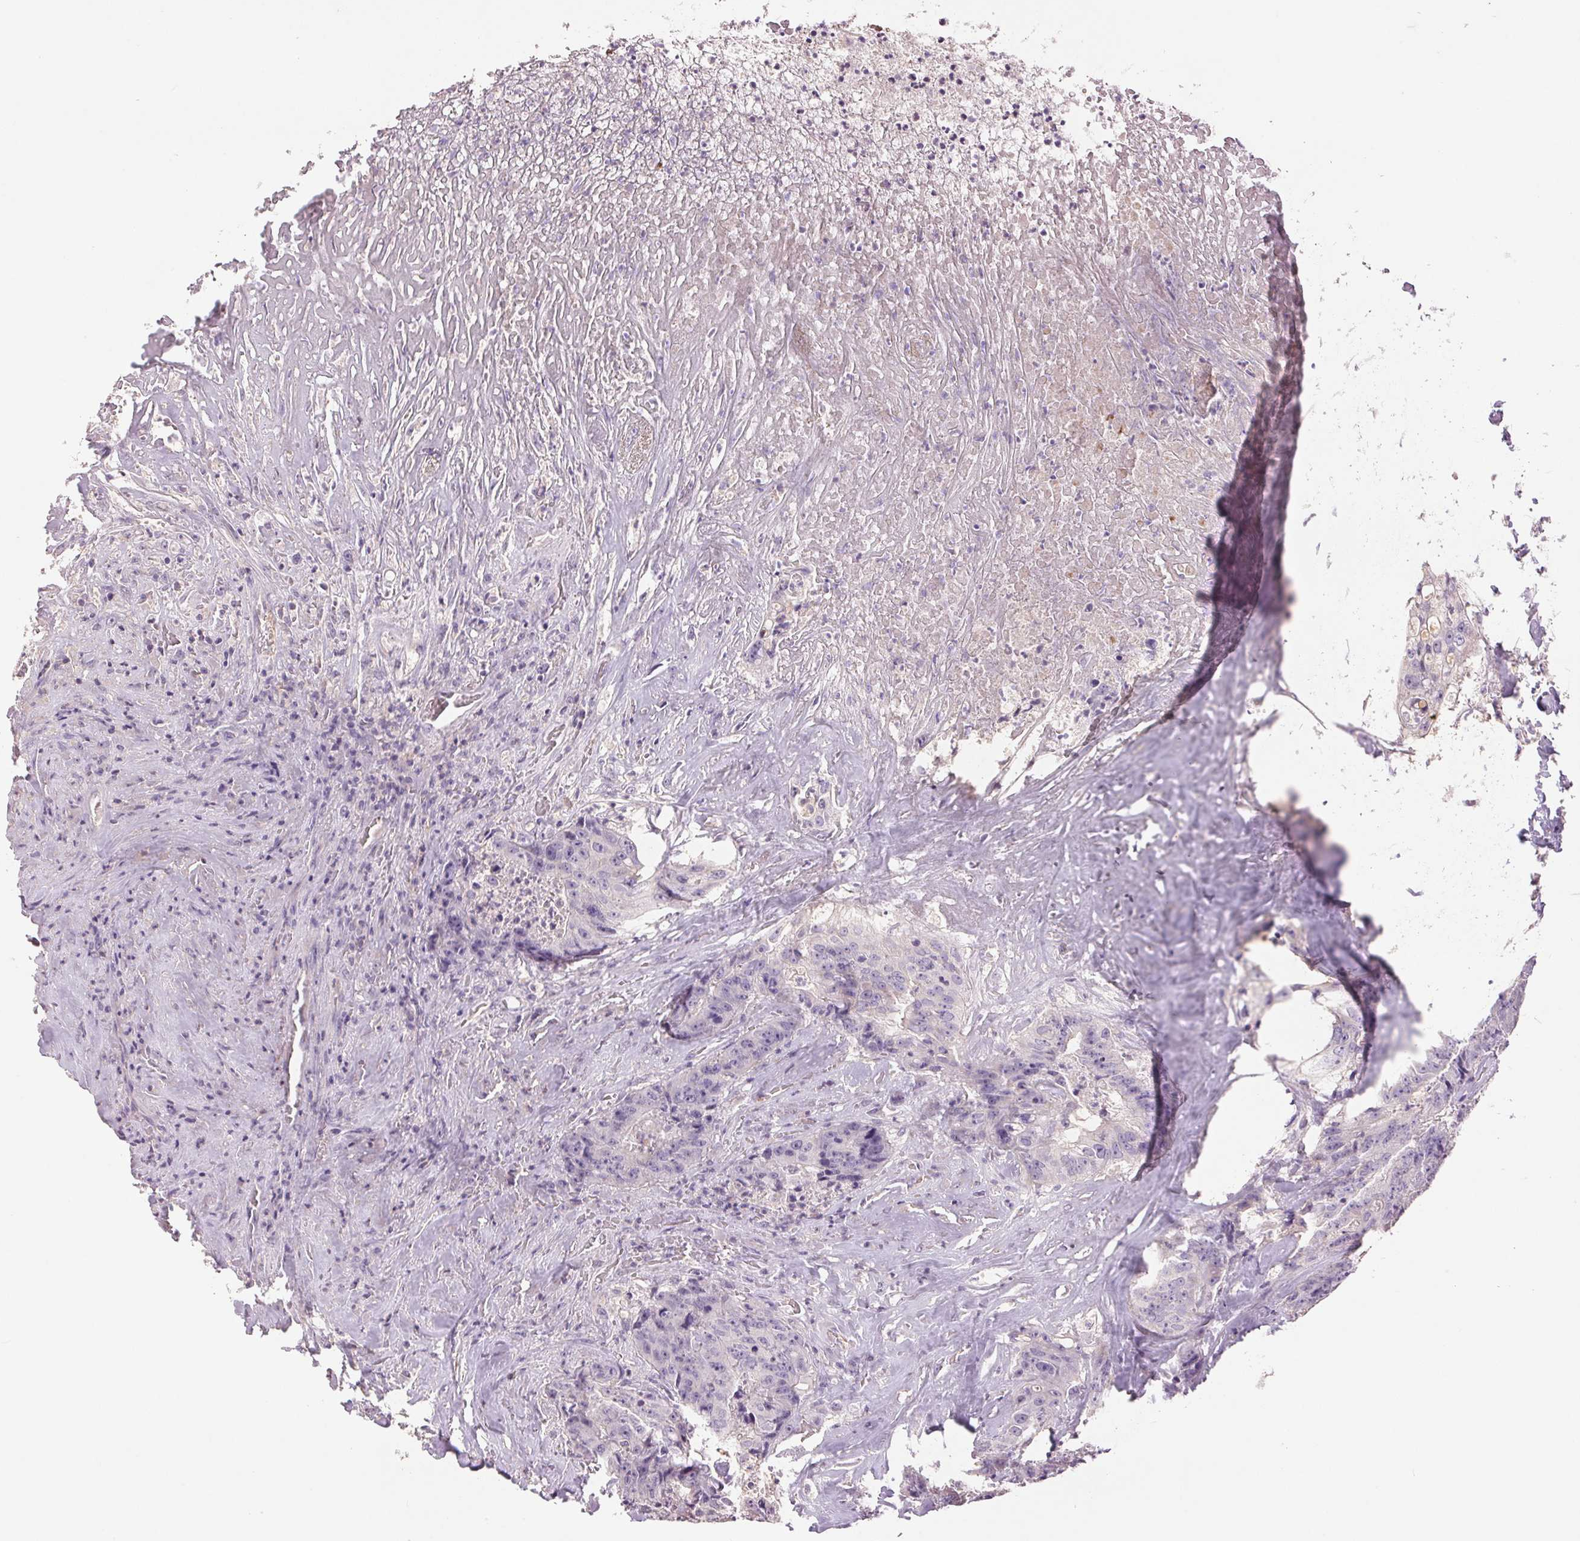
{"staining": {"intensity": "negative", "quantity": "none", "location": "none"}, "tissue": "colorectal cancer", "cell_type": "Tumor cells", "image_type": "cancer", "snomed": [{"axis": "morphology", "description": "Adenocarcinoma, NOS"}, {"axis": "topography", "description": "Rectum"}], "caption": "Image shows no significant protein positivity in tumor cells of colorectal cancer (adenocarcinoma). The staining was performed using DAB (3,3'-diaminobenzidine) to visualize the protein expression in brown, while the nuclei were stained in blue with hematoxylin (Magnification: 20x).", "gene": "FXYD4", "patient": {"sex": "female", "age": 62}}